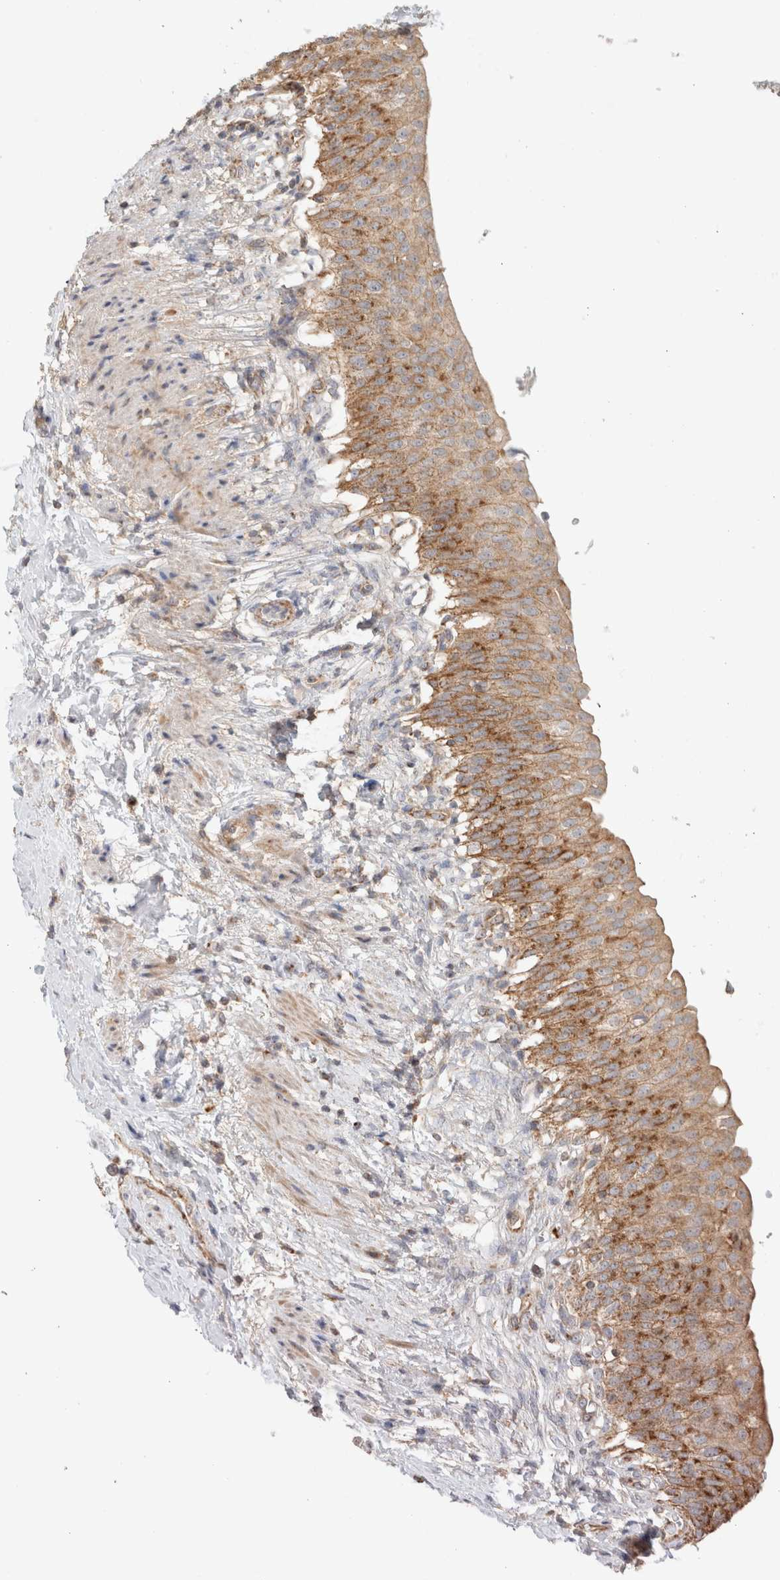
{"staining": {"intensity": "strong", "quantity": "25%-75%", "location": "cytoplasmic/membranous"}, "tissue": "urinary bladder", "cell_type": "Urothelial cells", "image_type": "normal", "snomed": [{"axis": "morphology", "description": "Normal tissue, NOS"}, {"axis": "topography", "description": "Urinary bladder"}], "caption": "A photomicrograph showing strong cytoplasmic/membranous positivity in about 25%-75% of urothelial cells in benign urinary bladder, as visualized by brown immunohistochemical staining.", "gene": "MRM3", "patient": {"sex": "female", "age": 60}}